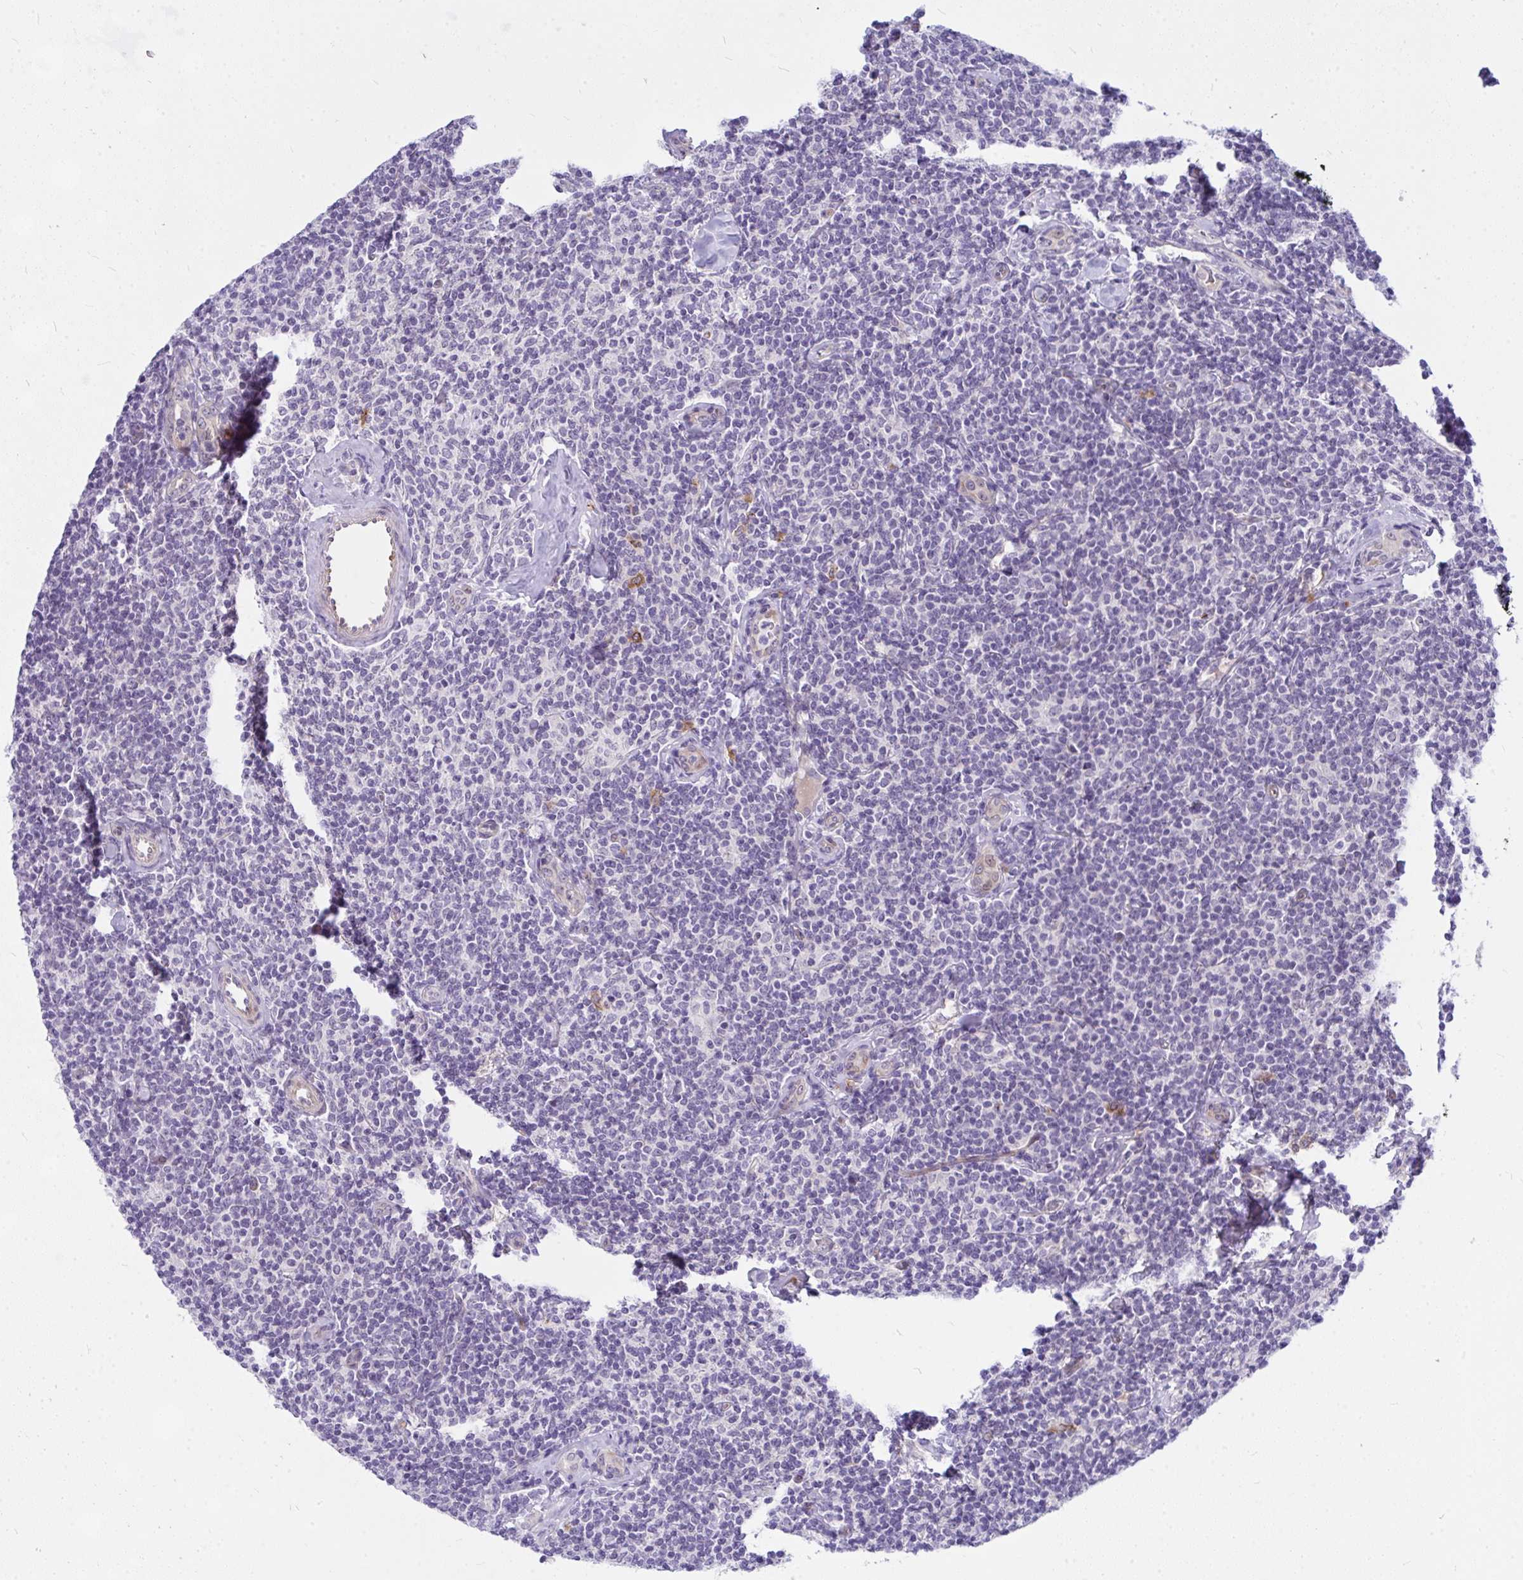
{"staining": {"intensity": "negative", "quantity": "none", "location": "none"}, "tissue": "lymphoma", "cell_type": "Tumor cells", "image_type": "cancer", "snomed": [{"axis": "morphology", "description": "Malignant lymphoma, non-Hodgkin's type, Low grade"}, {"axis": "topography", "description": "Lymph node"}], "caption": "Lymphoma was stained to show a protein in brown. There is no significant expression in tumor cells.", "gene": "NFXL1", "patient": {"sex": "female", "age": 56}}